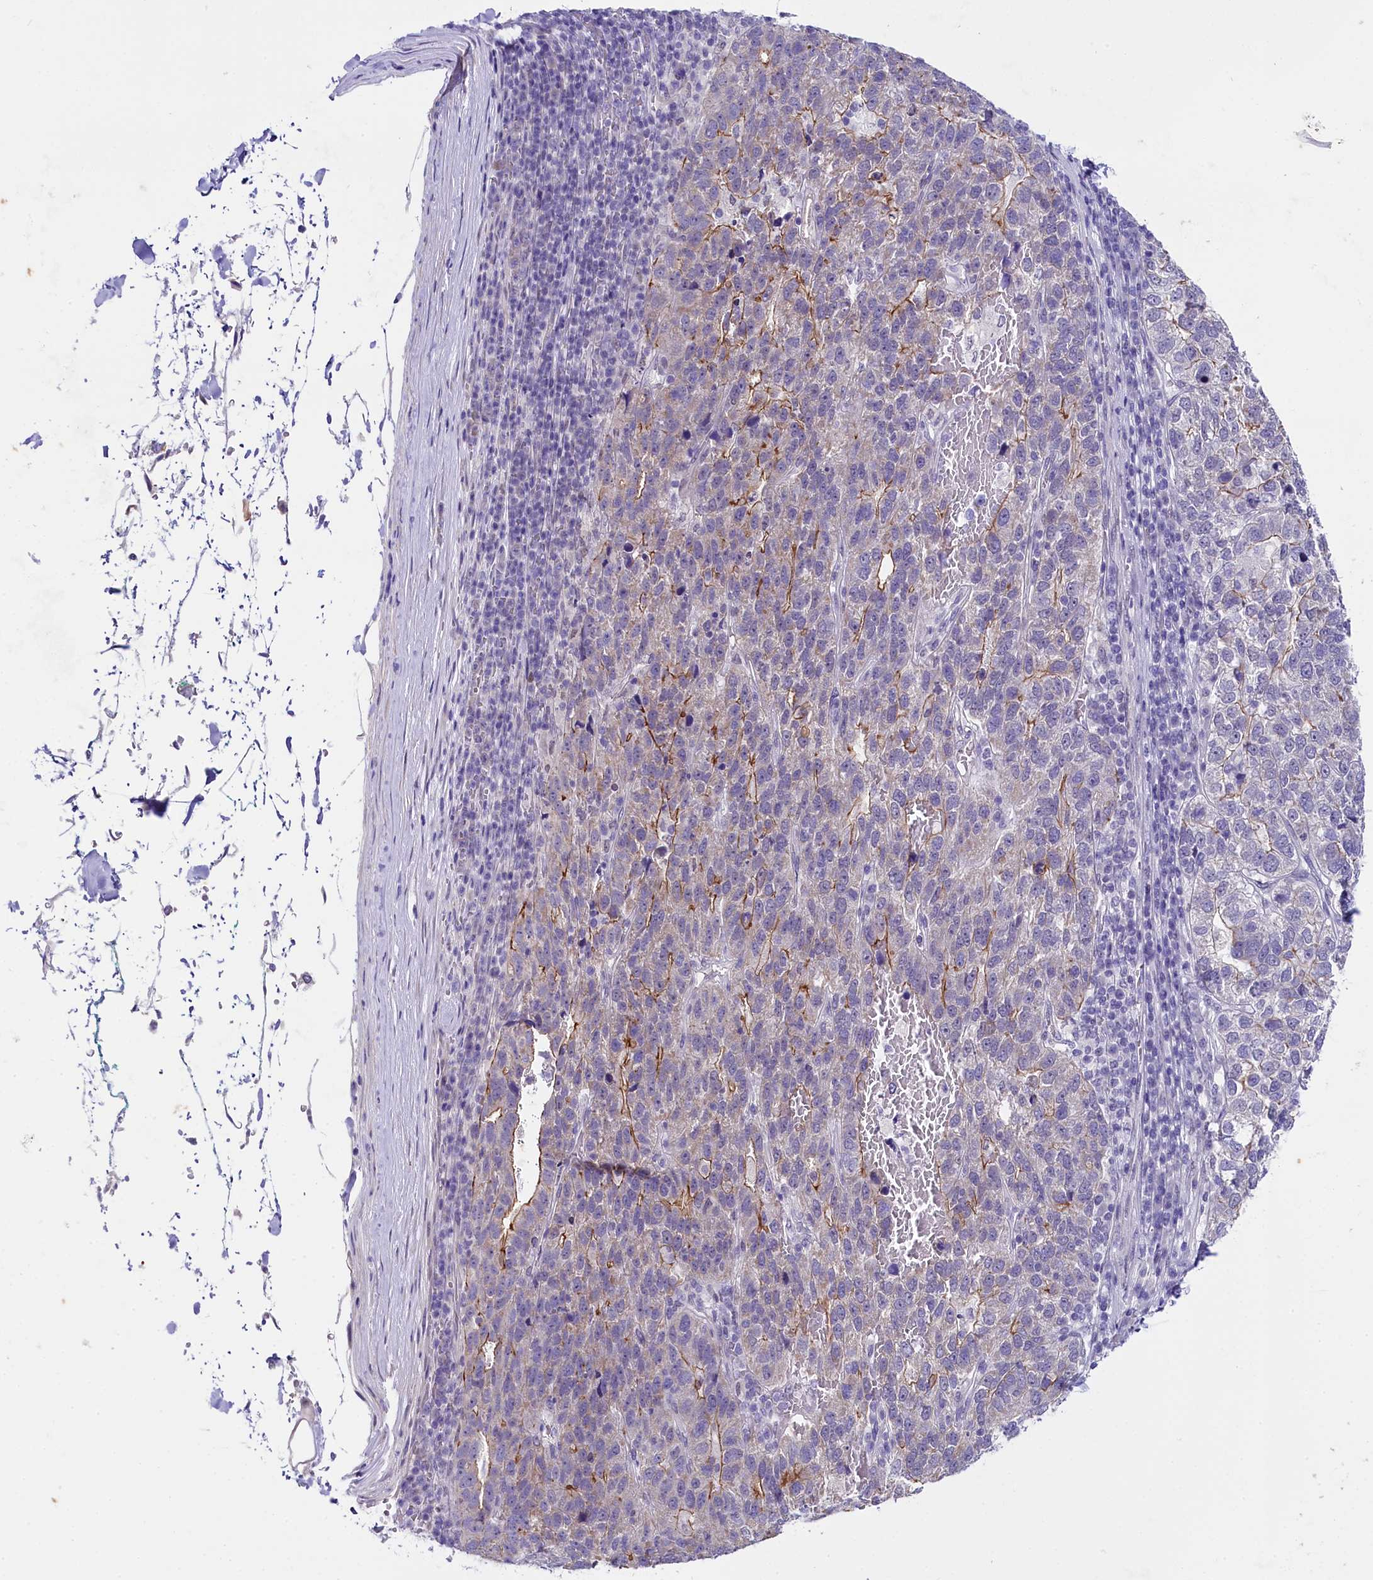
{"staining": {"intensity": "moderate", "quantity": "<25%", "location": "cytoplasmic/membranous"}, "tissue": "pancreatic cancer", "cell_type": "Tumor cells", "image_type": "cancer", "snomed": [{"axis": "morphology", "description": "Adenocarcinoma, NOS"}, {"axis": "topography", "description": "Pancreas"}], "caption": "An image of human pancreatic cancer stained for a protein demonstrates moderate cytoplasmic/membranous brown staining in tumor cells.", "gene": "OSGEP", "patient": {"sex": "female", "age": 61}}